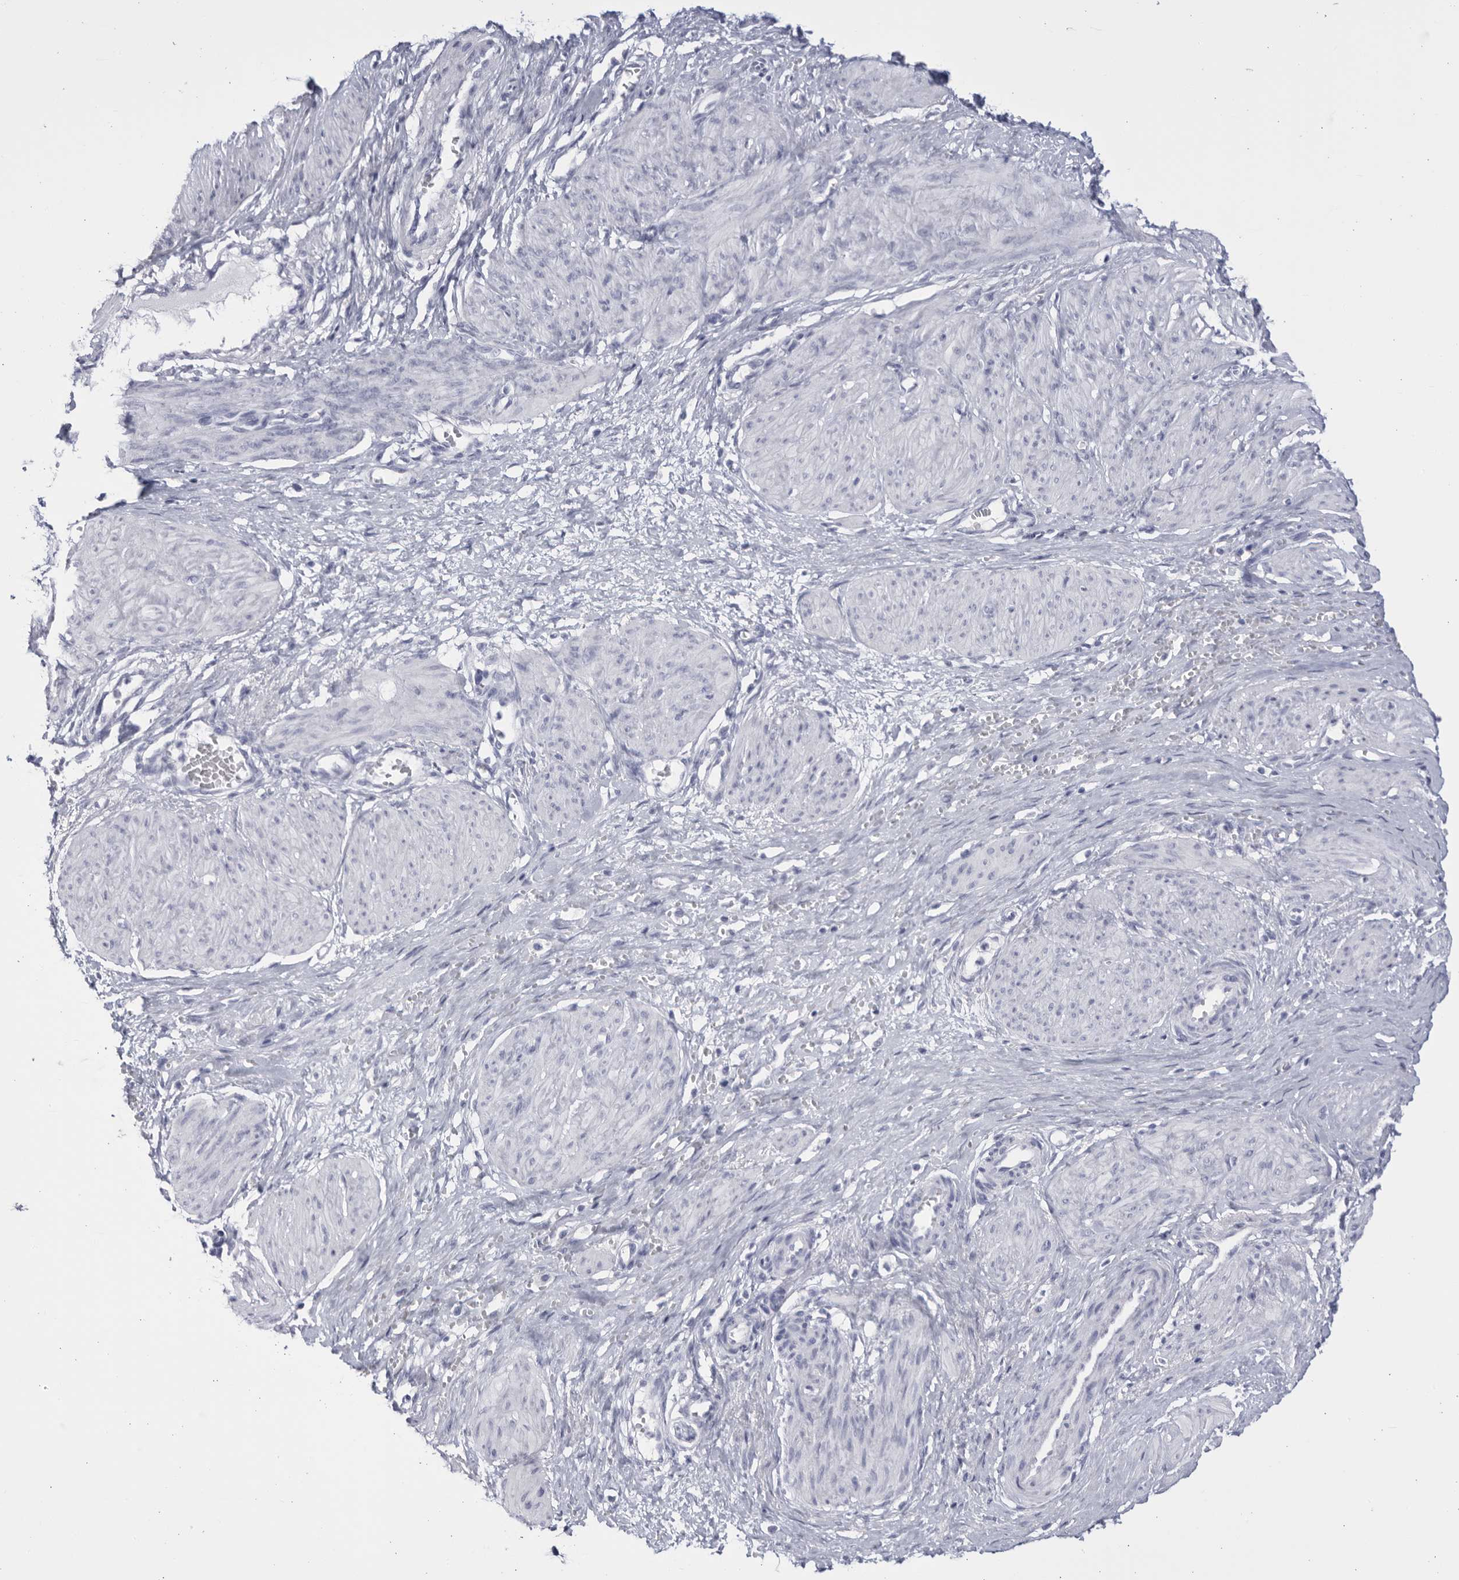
{"staining": {"intensity": "negative", "quantity": "none", "location": "none"}, "tissue": "smooth muscle", "cell_type": "Smooth muscle cells", "image_type": "normal", "snomed": [{"axis": "morphology", "description": "Normal tissue, NOS"}, {"axis": "topography", "description": "Endometrium"}], "caption": "Immunohistochemistry (IHC) image of benign smooth muscle stained for a protein (brown), which displays no staining in smooth muscle cells. The staining was performed using DAB (3,3'-diaminobenzidine) to visualize the protein expression in brown, while the nuclei were stained in blue with hematoxylin (Magnification: 20x).", "gene": "CCDC181", "patient": {"sex": "female", "age": 33}}